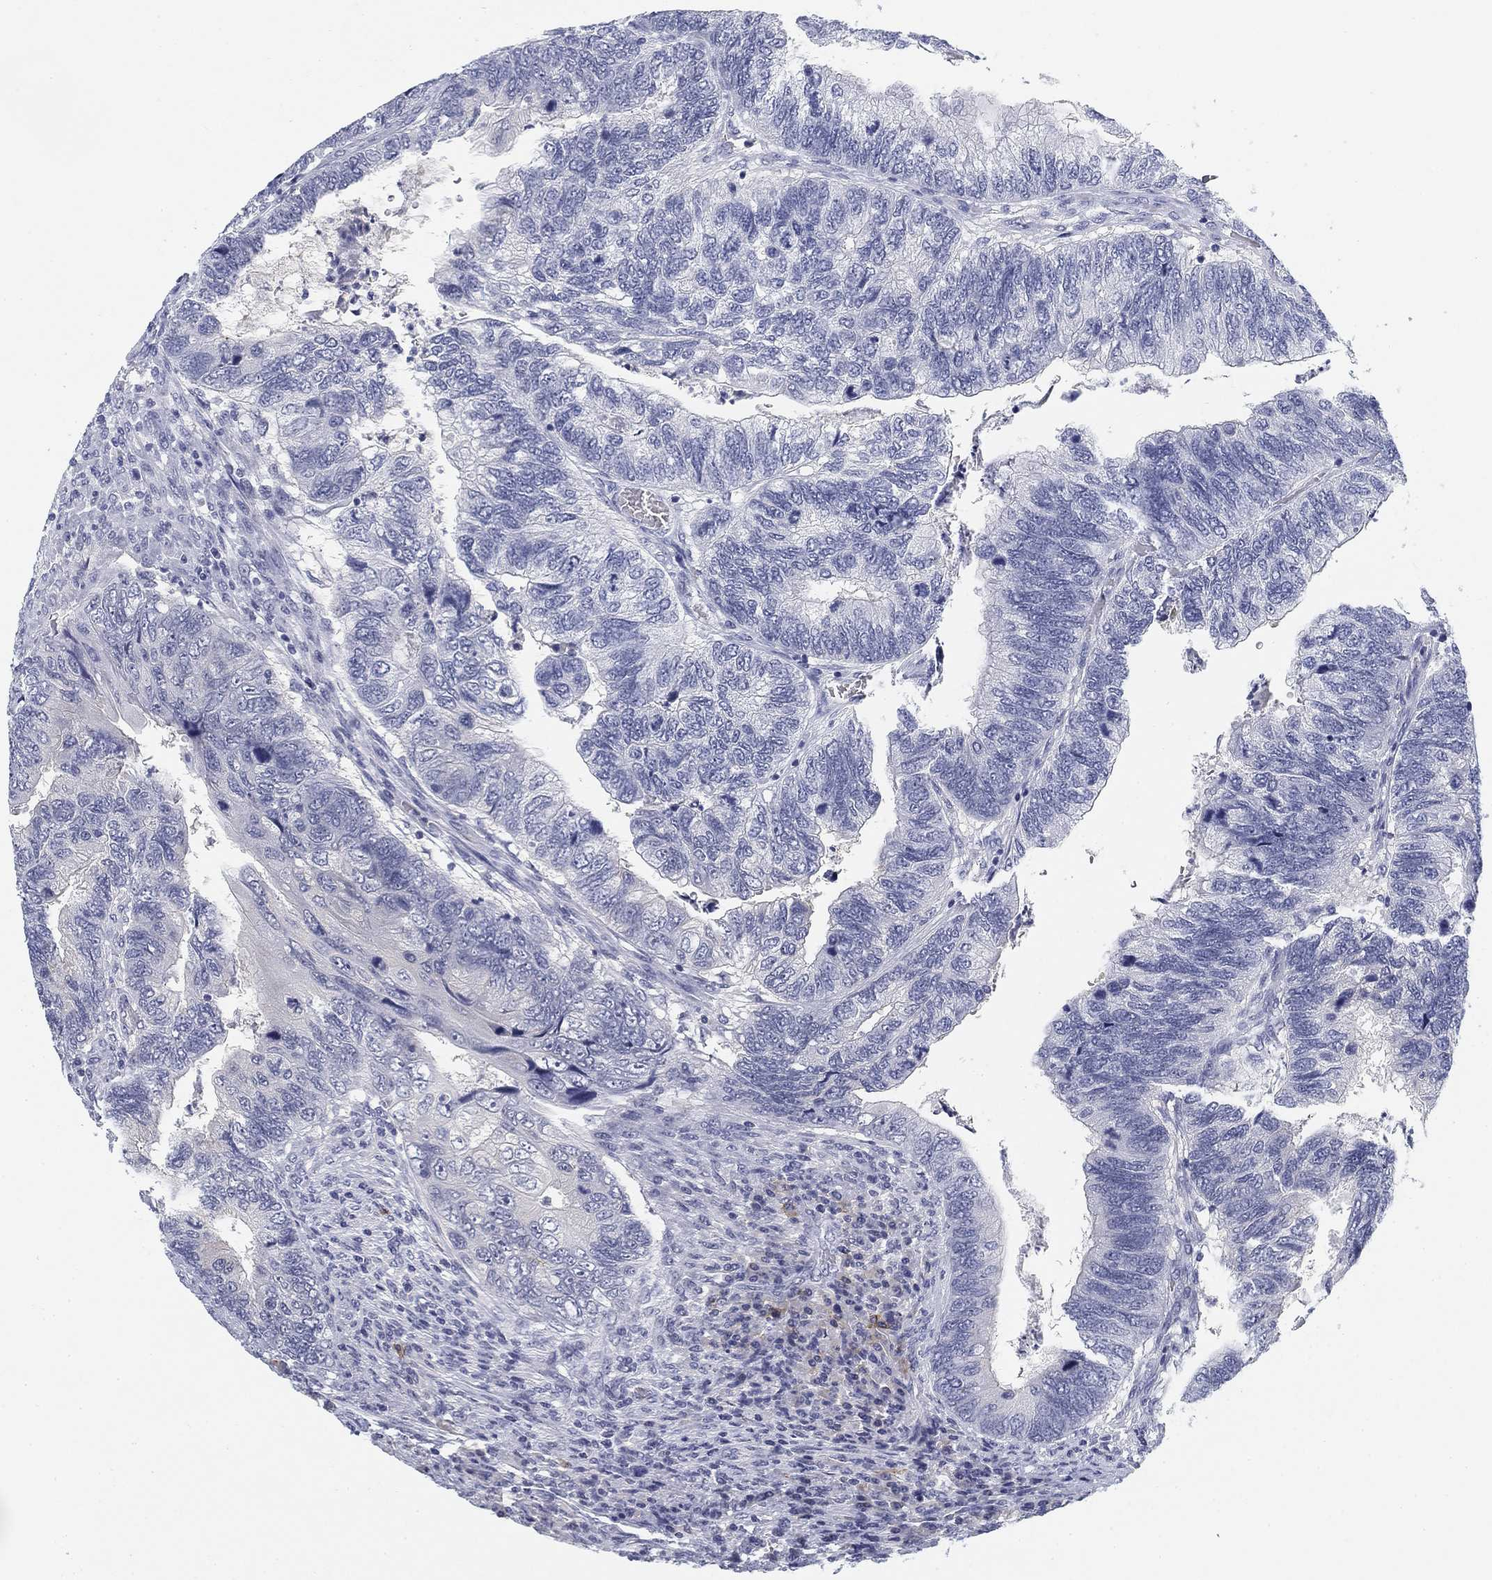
{"staining": {"intensity": "negative", "quantity": "none", "location": "none"}, "tissue": "colorectal cancer", "cell_type": "Tumor cells", "image_type": "cancer", "snomed": [{"axis": "morphology", "description": "Adenocarcinoma, NOS"}, {"axis": "topography", "description": "Colon"}], "caption": "Tumor cells are negative for brown protein staining in adenocarcinoma (colorectal). (Stains: DAB immunohistochemistry with hematoxylin counter stain, Microscopy: brightfield microscopy at high magnification).", "gene": "SLC2A5", "patient": {"sex": "female", "age": 67}}